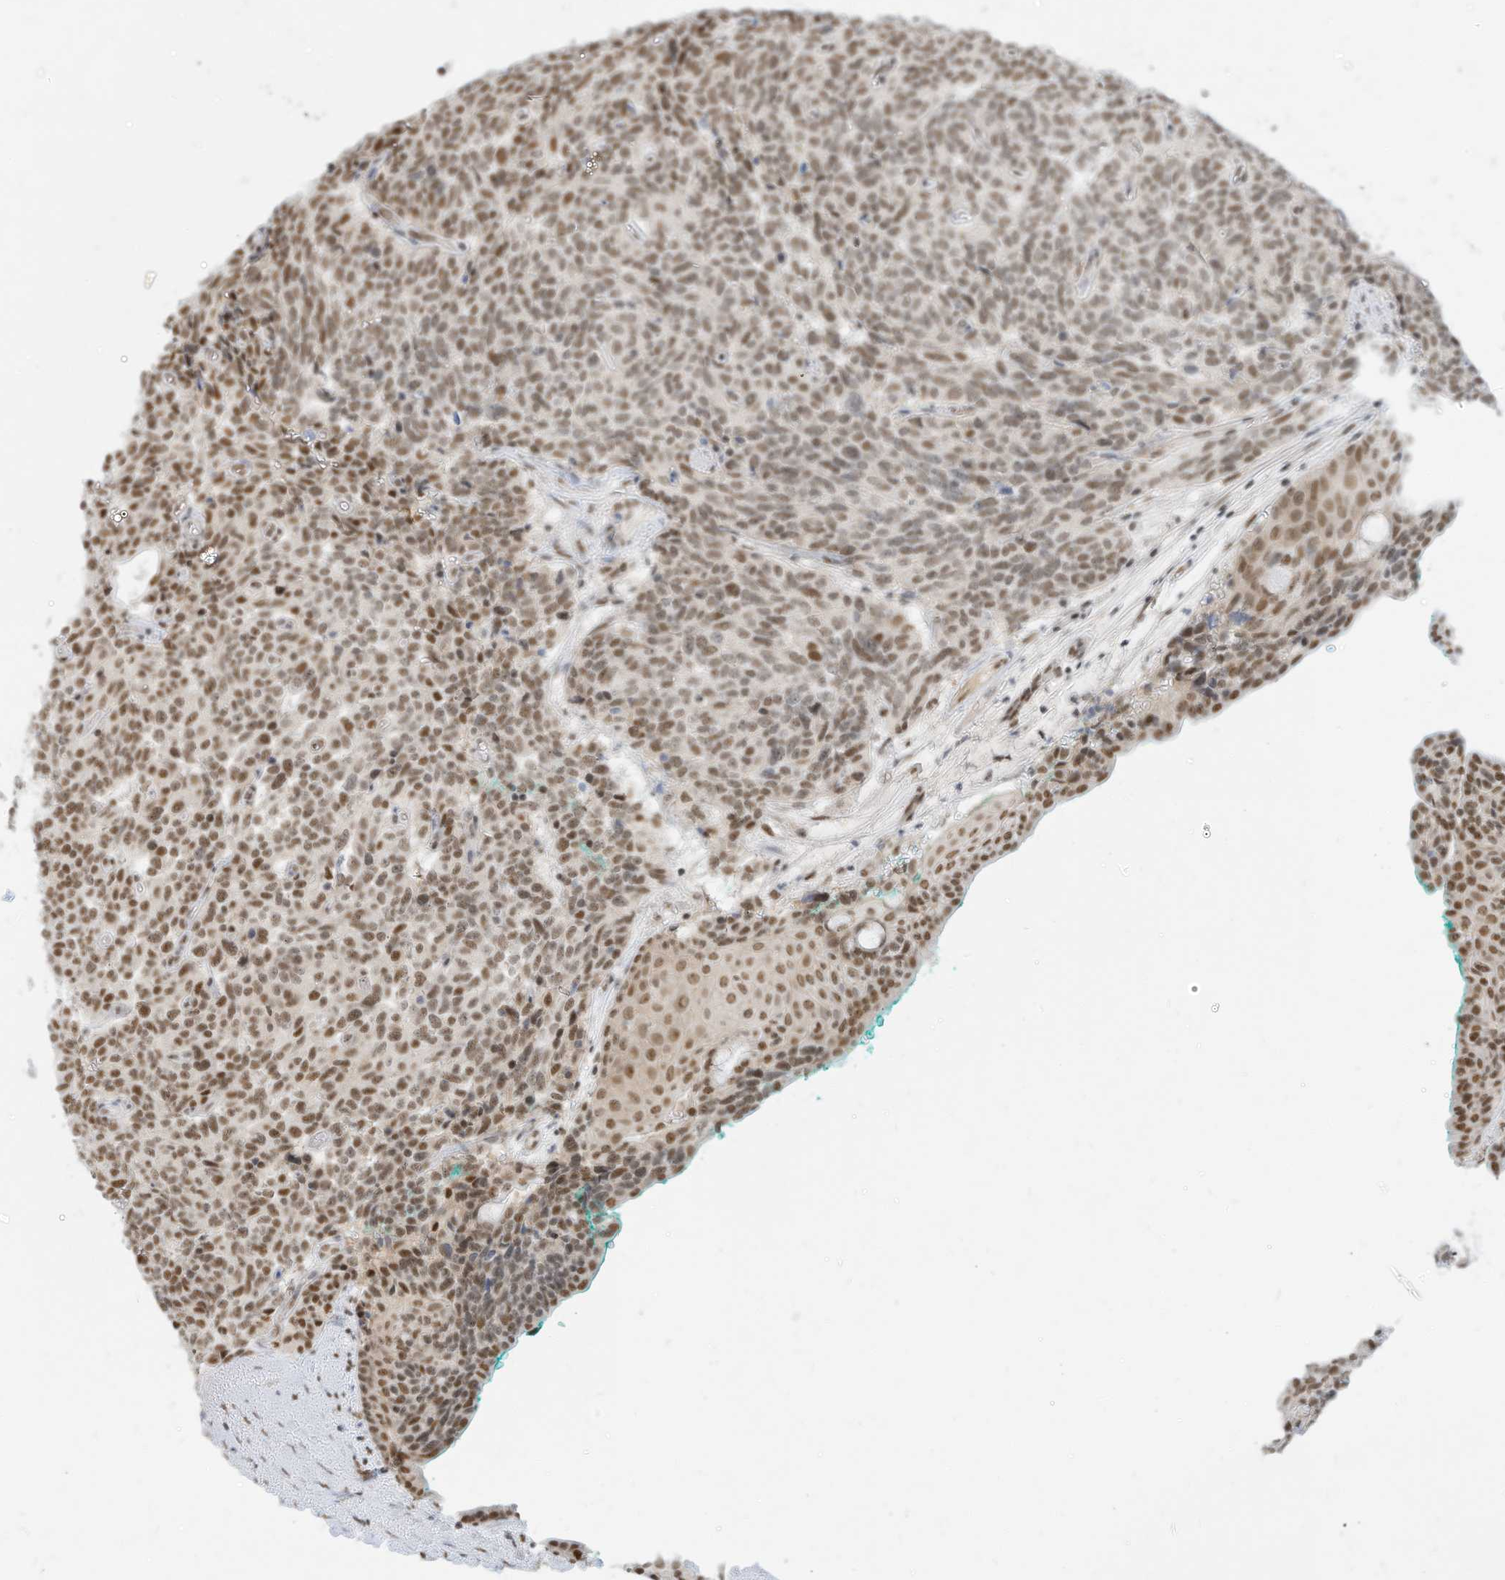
{"staining": {"intensity": "moderate", "quantity": ">75%", "location": "nuclear"}, "tissue": "carcinoid", "cell_type": "Tumor cells", "image_type": "cancer", "snomed": [{"axis": "morphology", "description": "Carcinoid, malignant, NOS"}, {"axis": "topography", "description": "Lung"}], "caption": "A histopathology image of human carcinoid (malignant) stained for a protein exhibits moderate nuclear brown staining in tumor cells. (brown staining indicates protein expression, while blue staining denotes nuclei).", "gene": "NHSL1", "patient": {"sex": "female", "age": 46}}